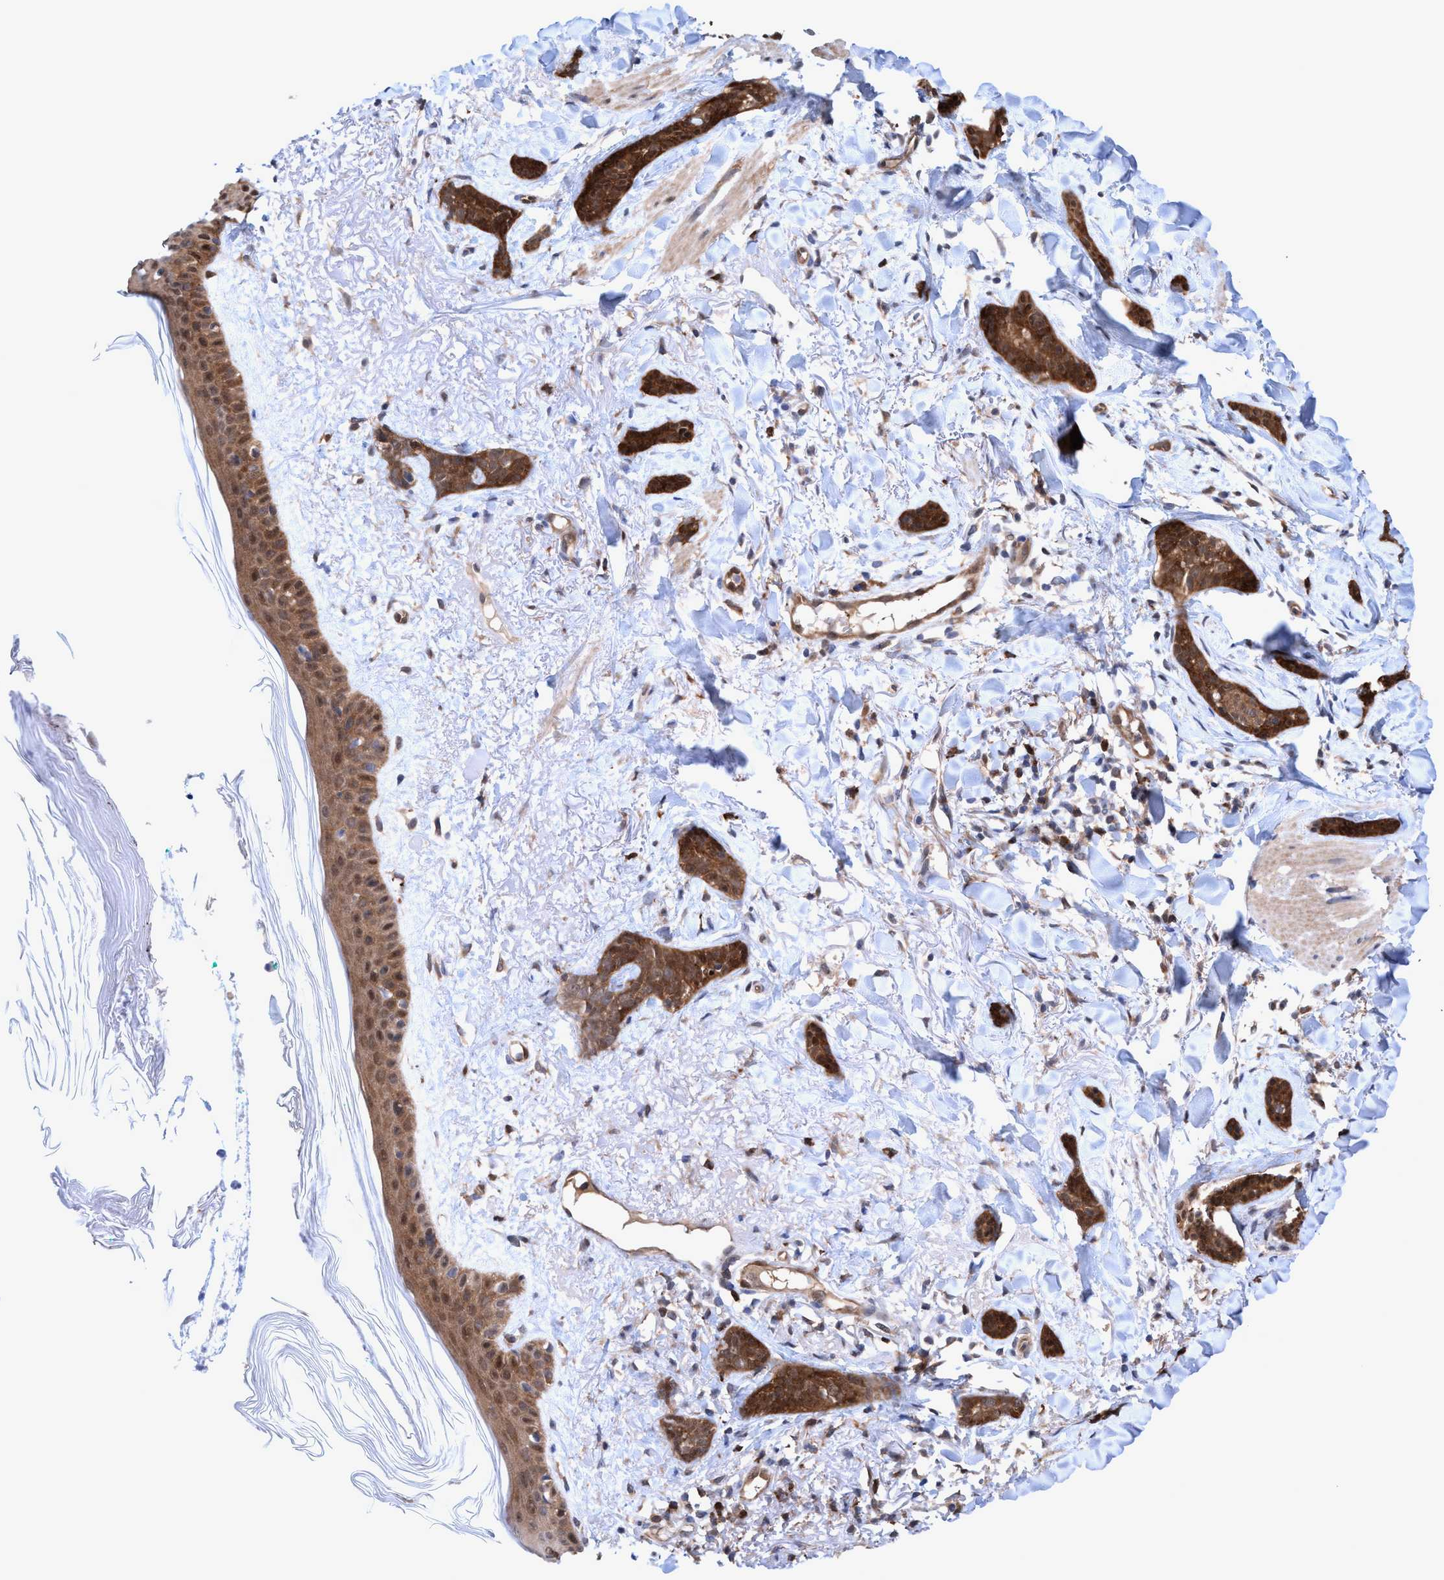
{"staining": {"intensity": "moderate", "quantity": ">75%", "location": "cytoplasmic/membranous"}, "tissue": "skin cancer", "cell_type": "Tumor cells", "image_type": "cancer", "snomed": [{"axis": "morphology", "description": "Basal cell carcinoma"}, {"axis": "morphology", "description": "Adnexal tumor, benign"}, {"axis": "topography", "description": "Skin"}], "caption": "Immunohistochemistry (IHC) (DAB) staining of skin basal cell carcinoma demonstrates moderate cytoplasmic/membranous protein positivity in approximately >75% of tumor cells.", "gene": "GLOD4", "patient": {"sex": "female", "age": 42}}